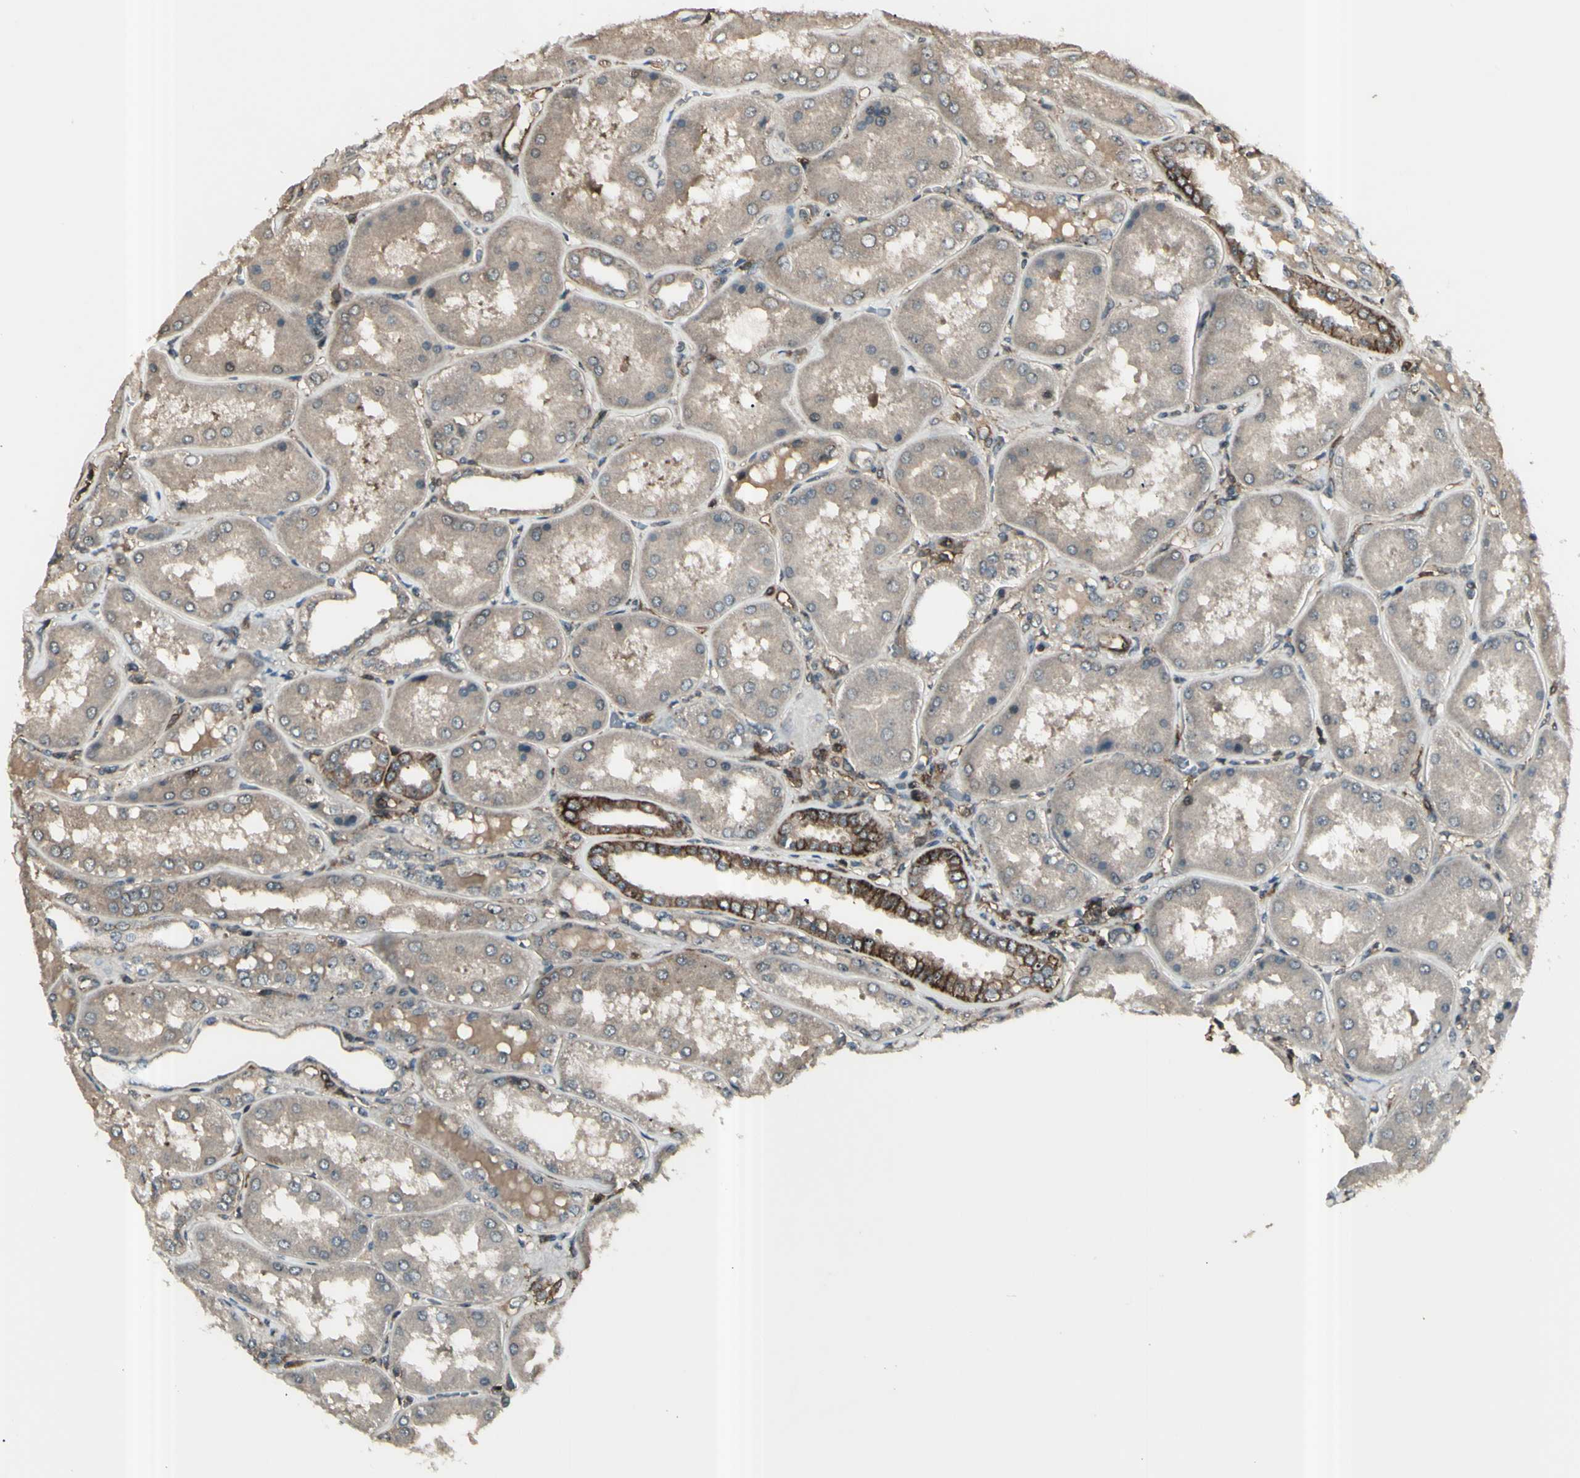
{"staining": {"intensity": "strong", "quantity": ">75%", "location": "cytoplasmic/membranous"}, "tissue": "kidney", "cell_type": "Cells in glomeruli", "image_type": "normal", "snomed": [{"axis": "morphology", "description": "Normal tissue, NOS"}, {"axis": "topography", "description": "Kidney"}], "caption": "Kidney stained with a brown dye displays strong cytoplasmic/membranous positive expression in about >75% of cells in glomeruli.", "gene": "FXYD5", "patient": {"sex": "female", "age": 56}}